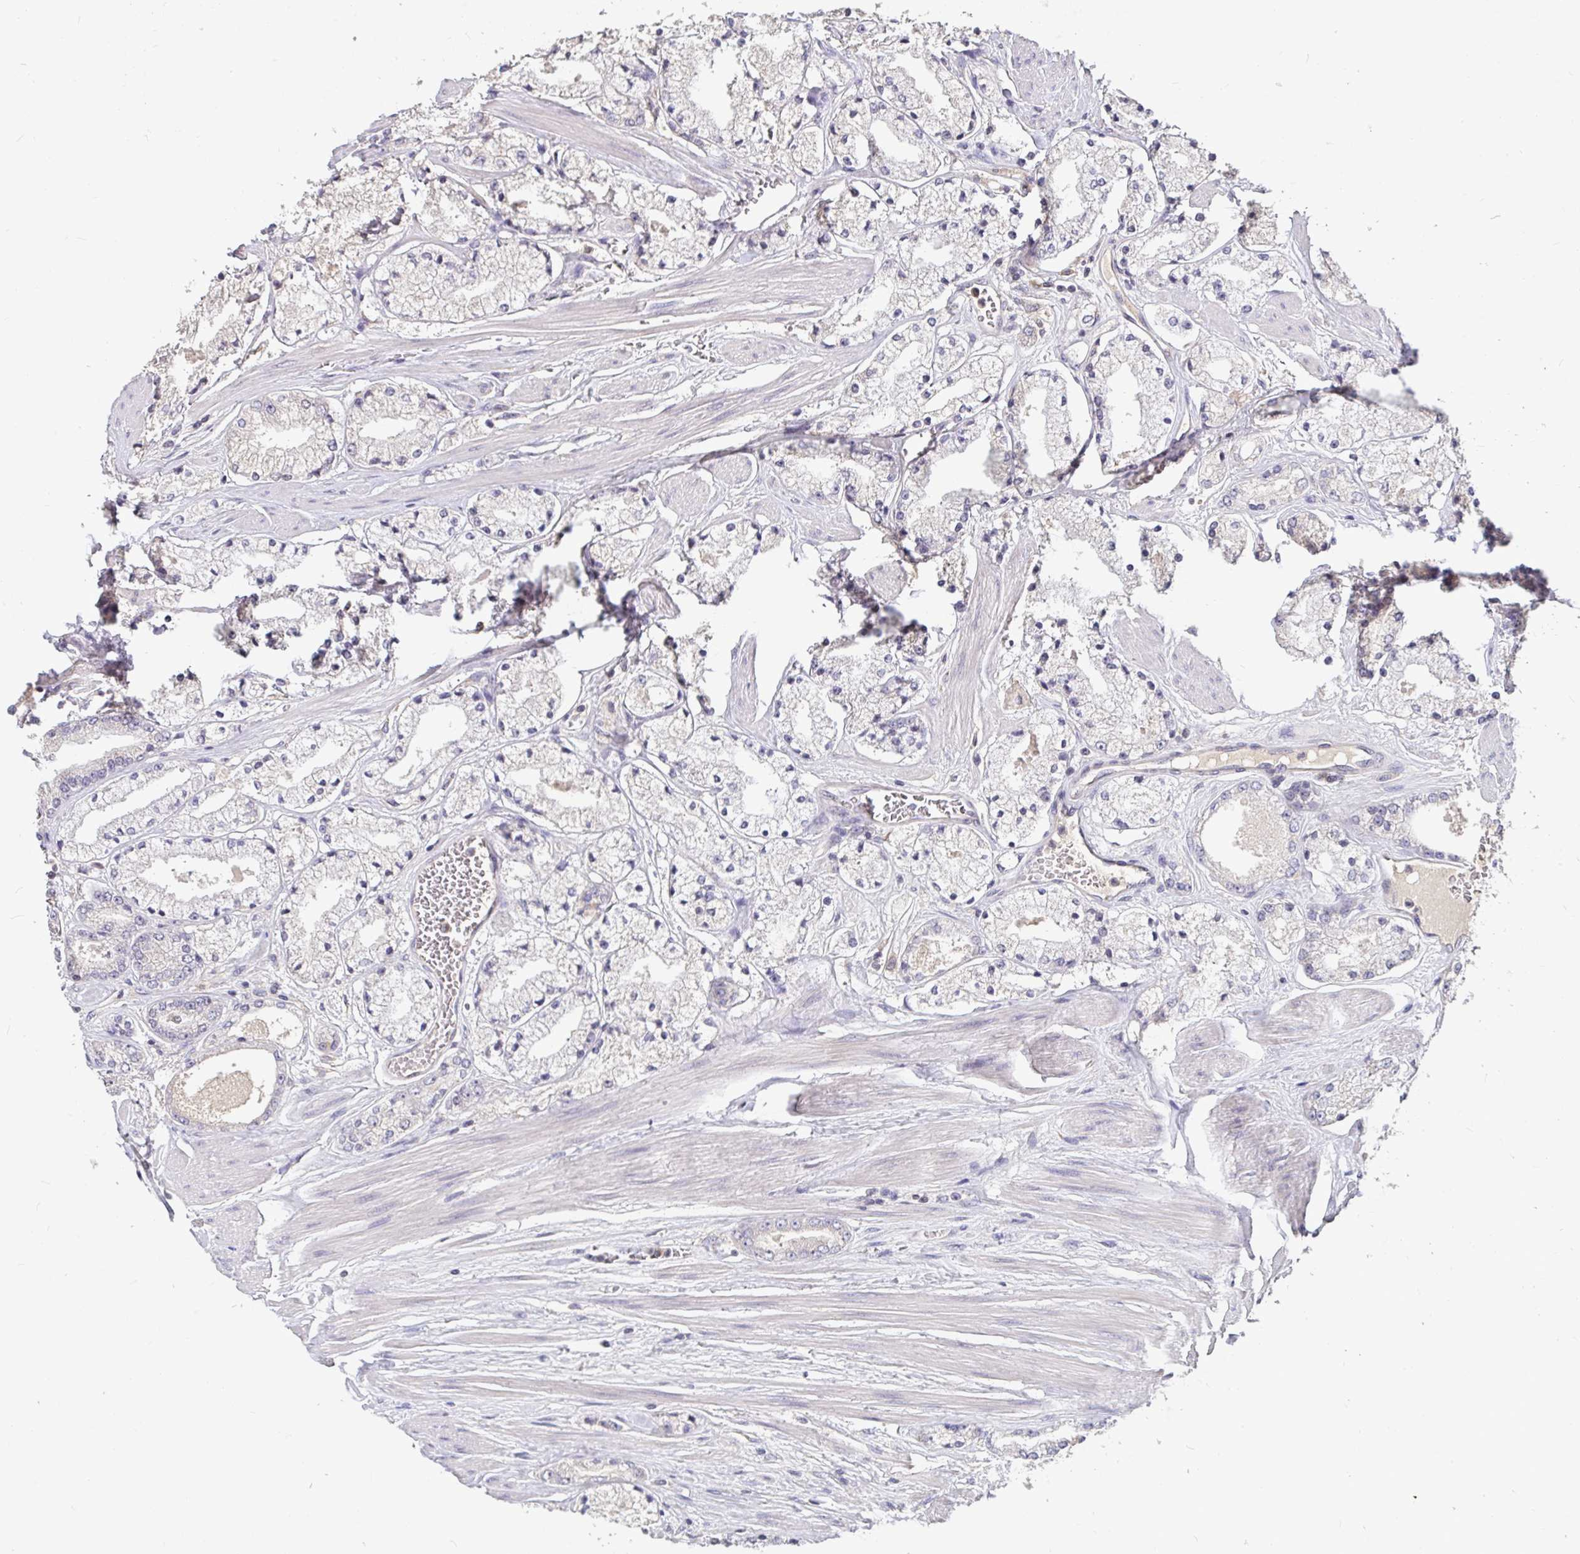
{"staining": {"intensity": "negative", "quantity": "none", "location": "none"}, "tissue": "prostate cancer", "cell_type": "Tumor cells", "image_type": "cancer", "snomed": [{"axis": "morphology", "description": "Adenocarcinoma, High grade"}, {"axis": "topography", "description": "Prostate"}], "caption": "High magnification brightfield microscopy of prostate cancer (adenocarcinoma (high-grade)) stained with DAB (brown) and counterstained with hematoxylin (blue): tumor cells show no significant positivity.", "gene": "ANLN", "patient": {"sex": "male", "age": 63}}